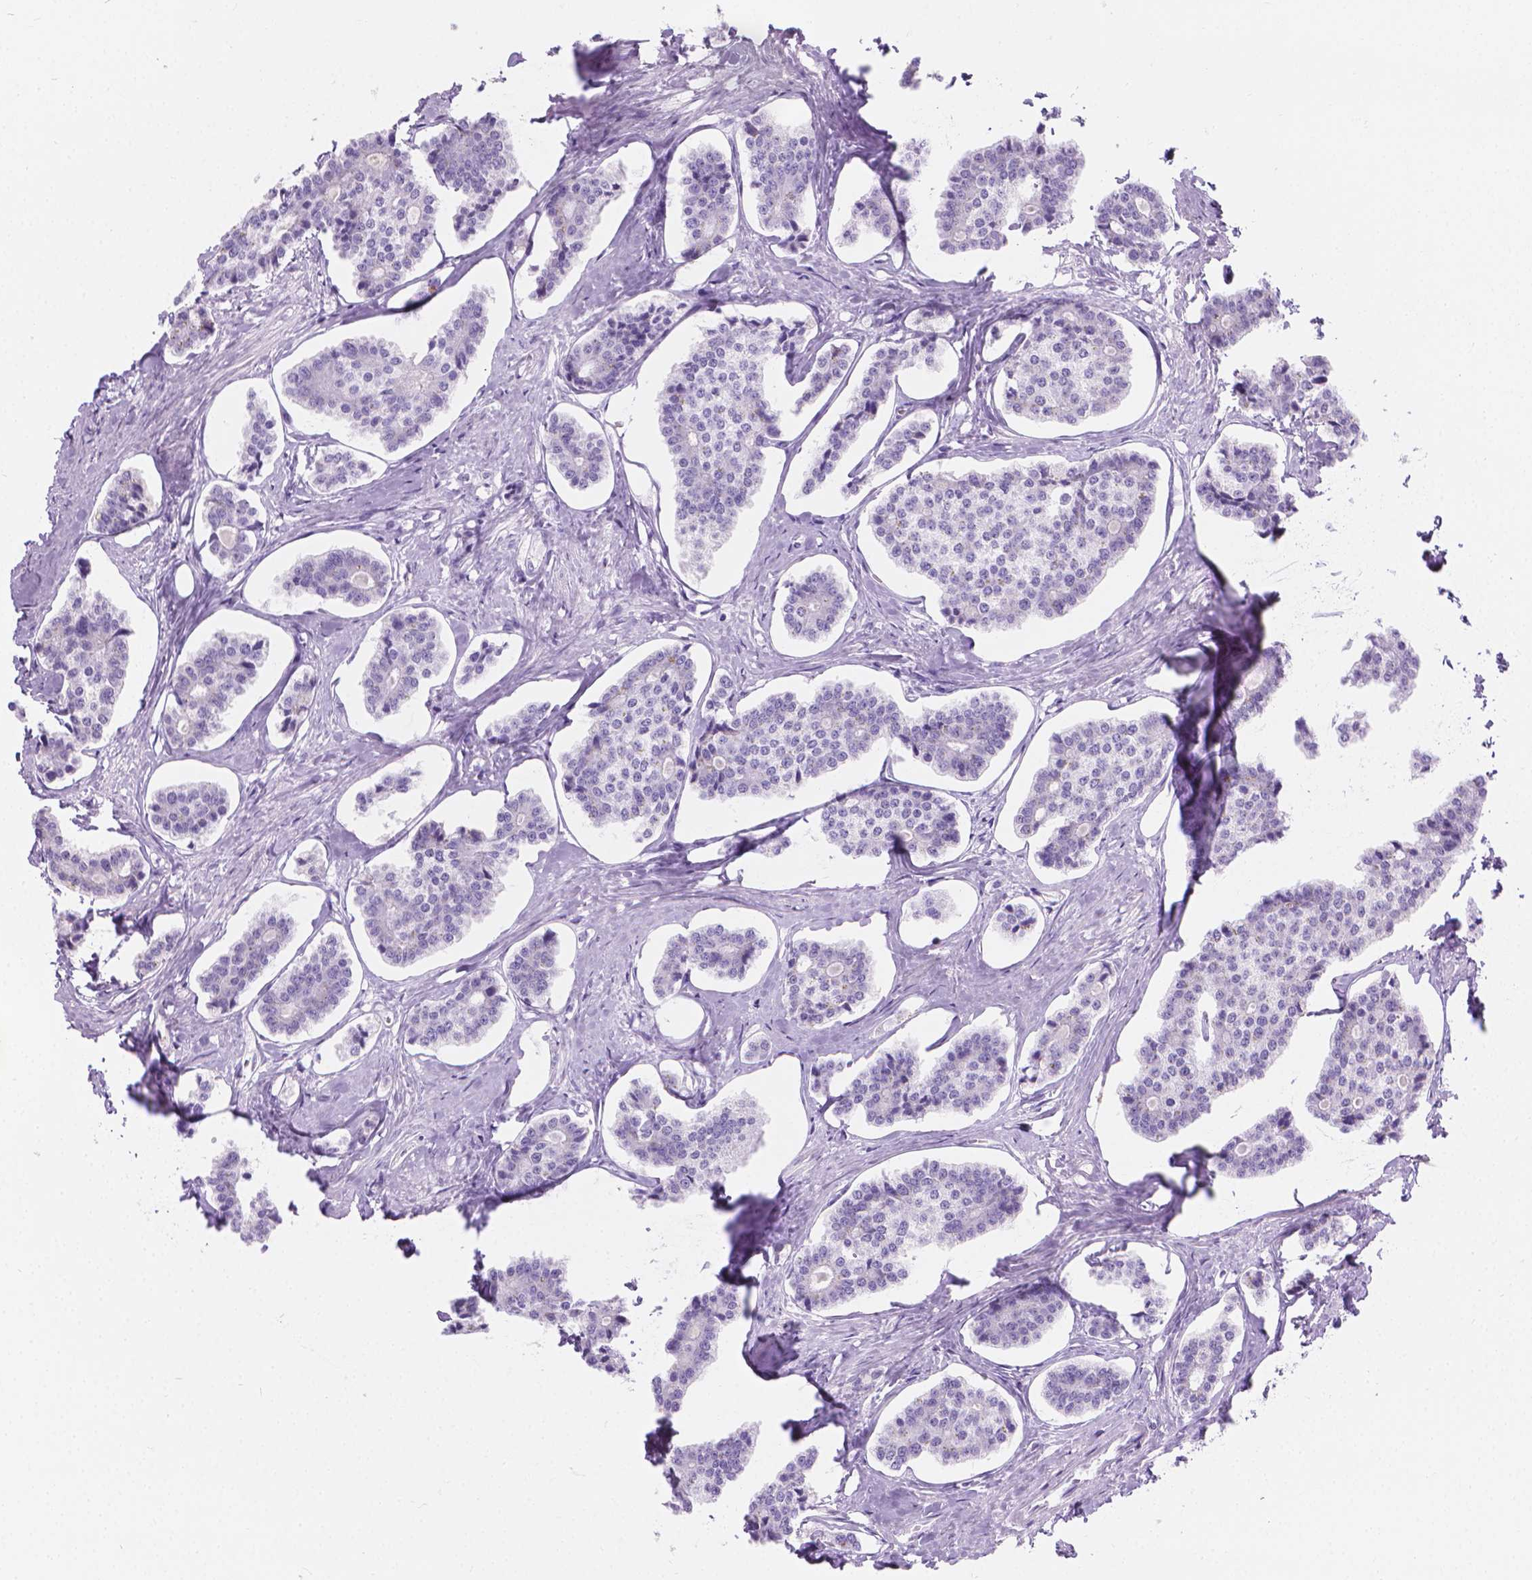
{"staining": {"intensity": "negative", "quantity": "none", "location": "none"}, "tissue": "carcinoid", "cell_type": "Tumor cells", "image_type": "cancer", "snomed": [{"axis": "morphology", "description": "Carcinoid, malignant, NOS"}, {"axis": "topography", "description": "Small intestine"}], "caption": "IHC micrograph of neoplastic tissue: human carcinoid stained with DAB (3,3'-diaminobenzidine) reveals no significant protein staining in tumor cells.", "gene": "CFAP52", "patient": {"sex": "female", "age": 65}}